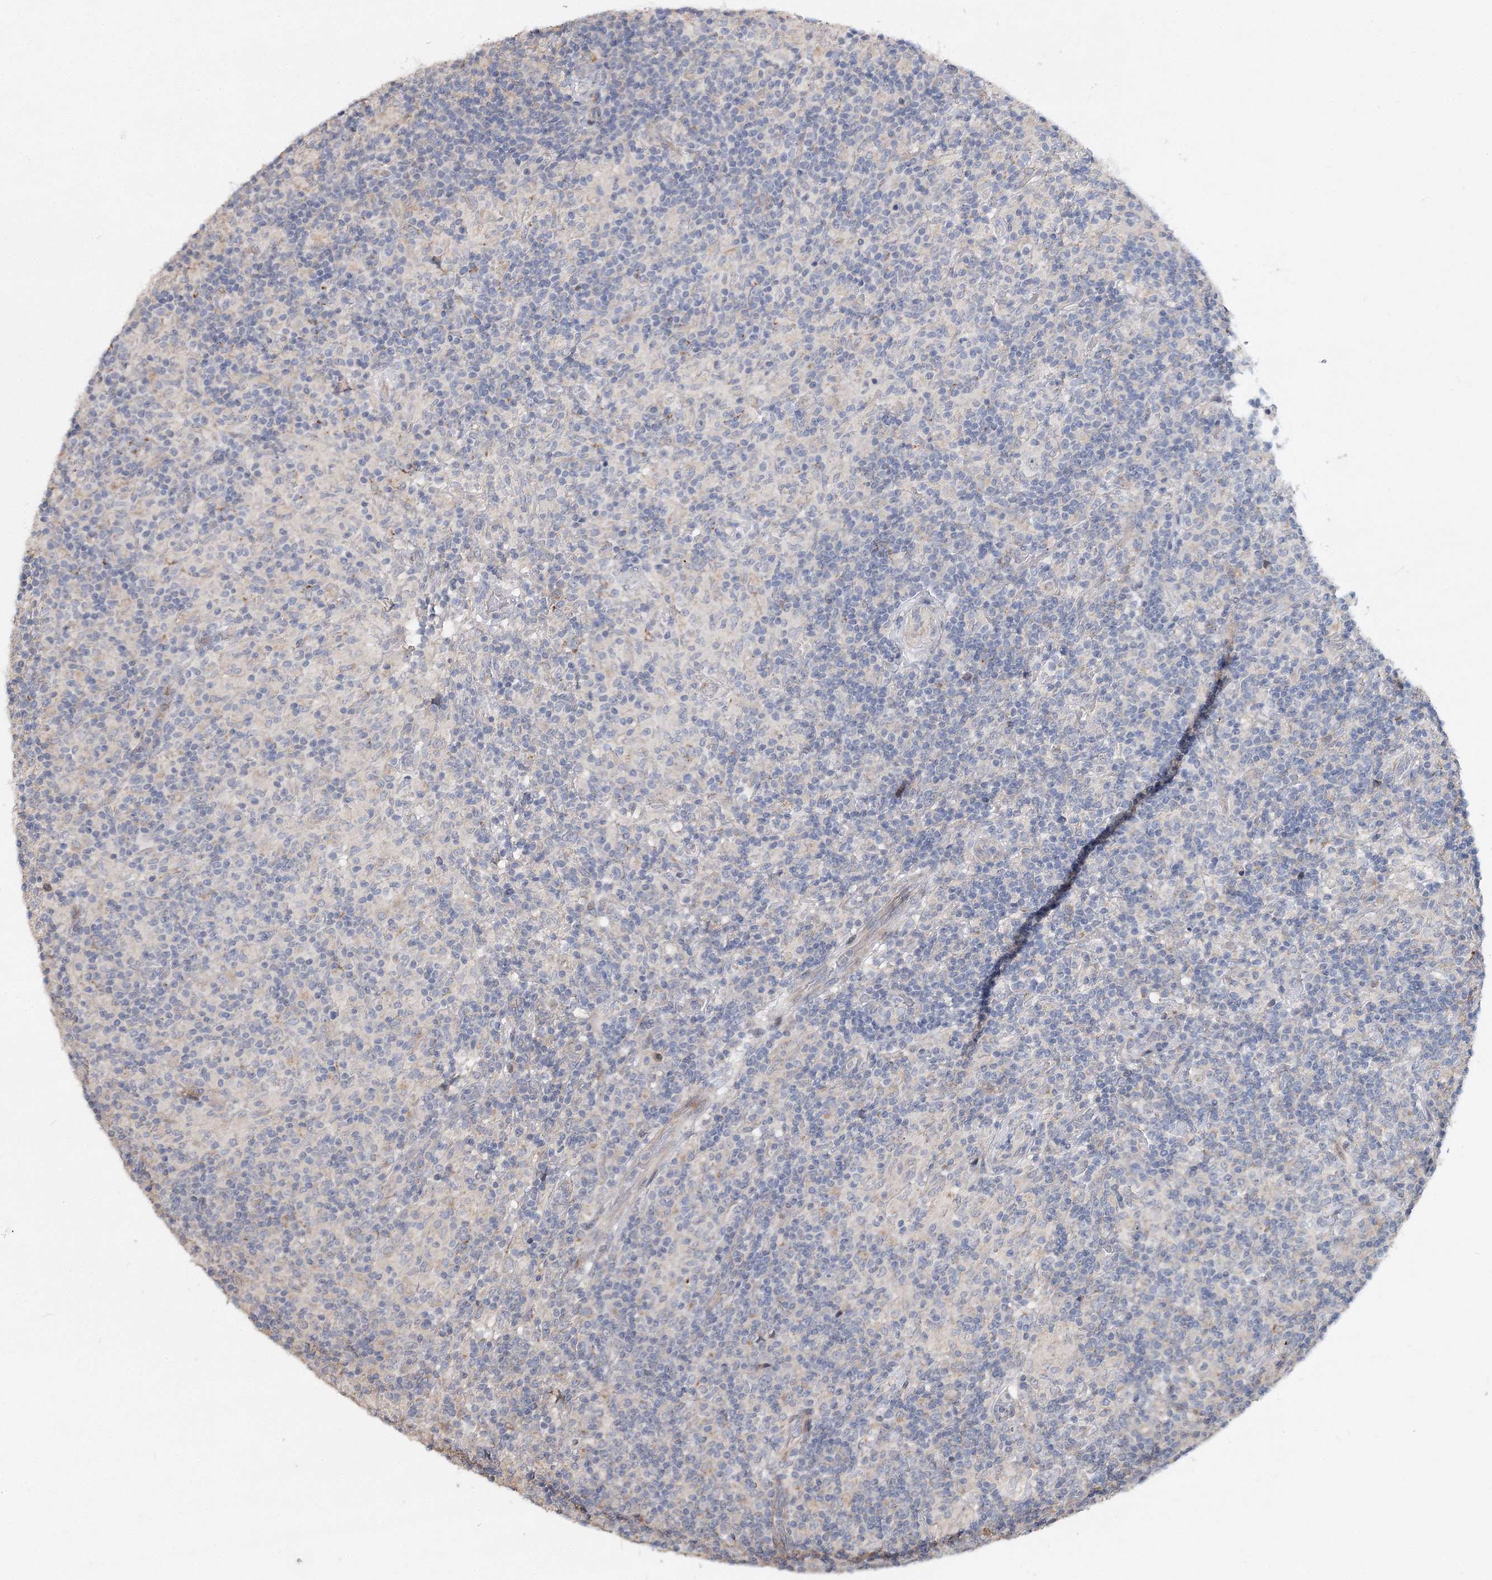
{"staining": {"intensity": "negative", "quantity": "none", "location": "none"}, "tissue": "lymphoma", "cell_type": "Tumor cells", "image_type": "cancer", "snomed": [{"axis": "morphology", "description": "Hodgkin's disease, NOS"}, {"axis": "topography", "description": "Lymph node"}], "caption": "This is a micrograph of IHC staining of lymphoma, which shows no expression in tumor cells. (Immunohistochemistry, brightfield microscopy, high magnification).", "gene": "GJB5", "patient": {"sex": "male", "age": 70}}